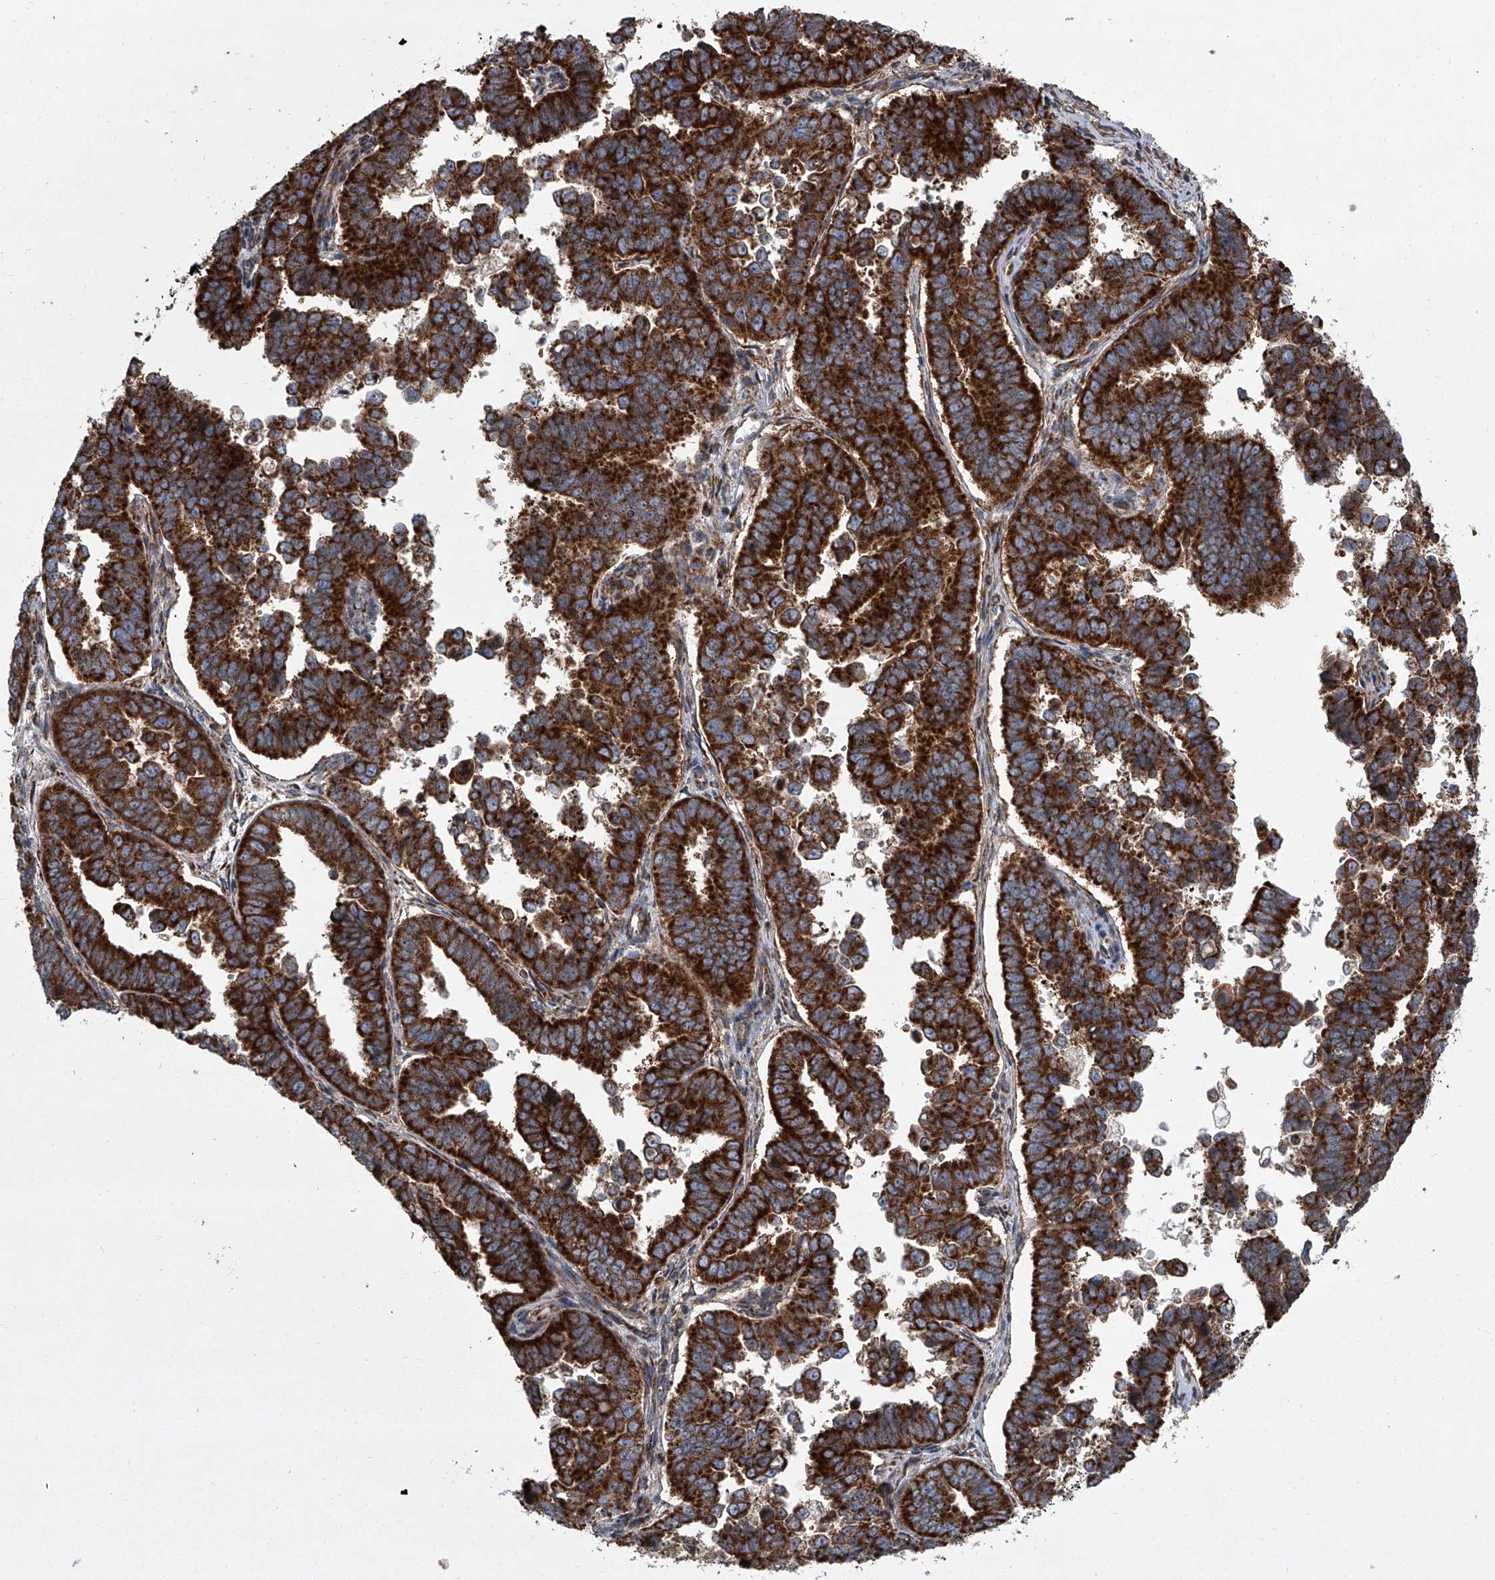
{"staining": {"intensity": "strong", "quantity": ">75%", "location": "cytoplasmic/membranous"}, "tissue": "endometrial cancer", "cell_type": "Tumor cells", "image_type": "cancer", "snomed": [{"axis": "morphology", "description": "Adenocarcinoma, NOS"}, {"axis": "topography", "description": "Endometrium"}], "caption": "Endometrial cancer stained with a protein marker displays strong staining in tumor cells.", "gene": "ZC3H15", "patient": {"sex": "female", "age": 75}}